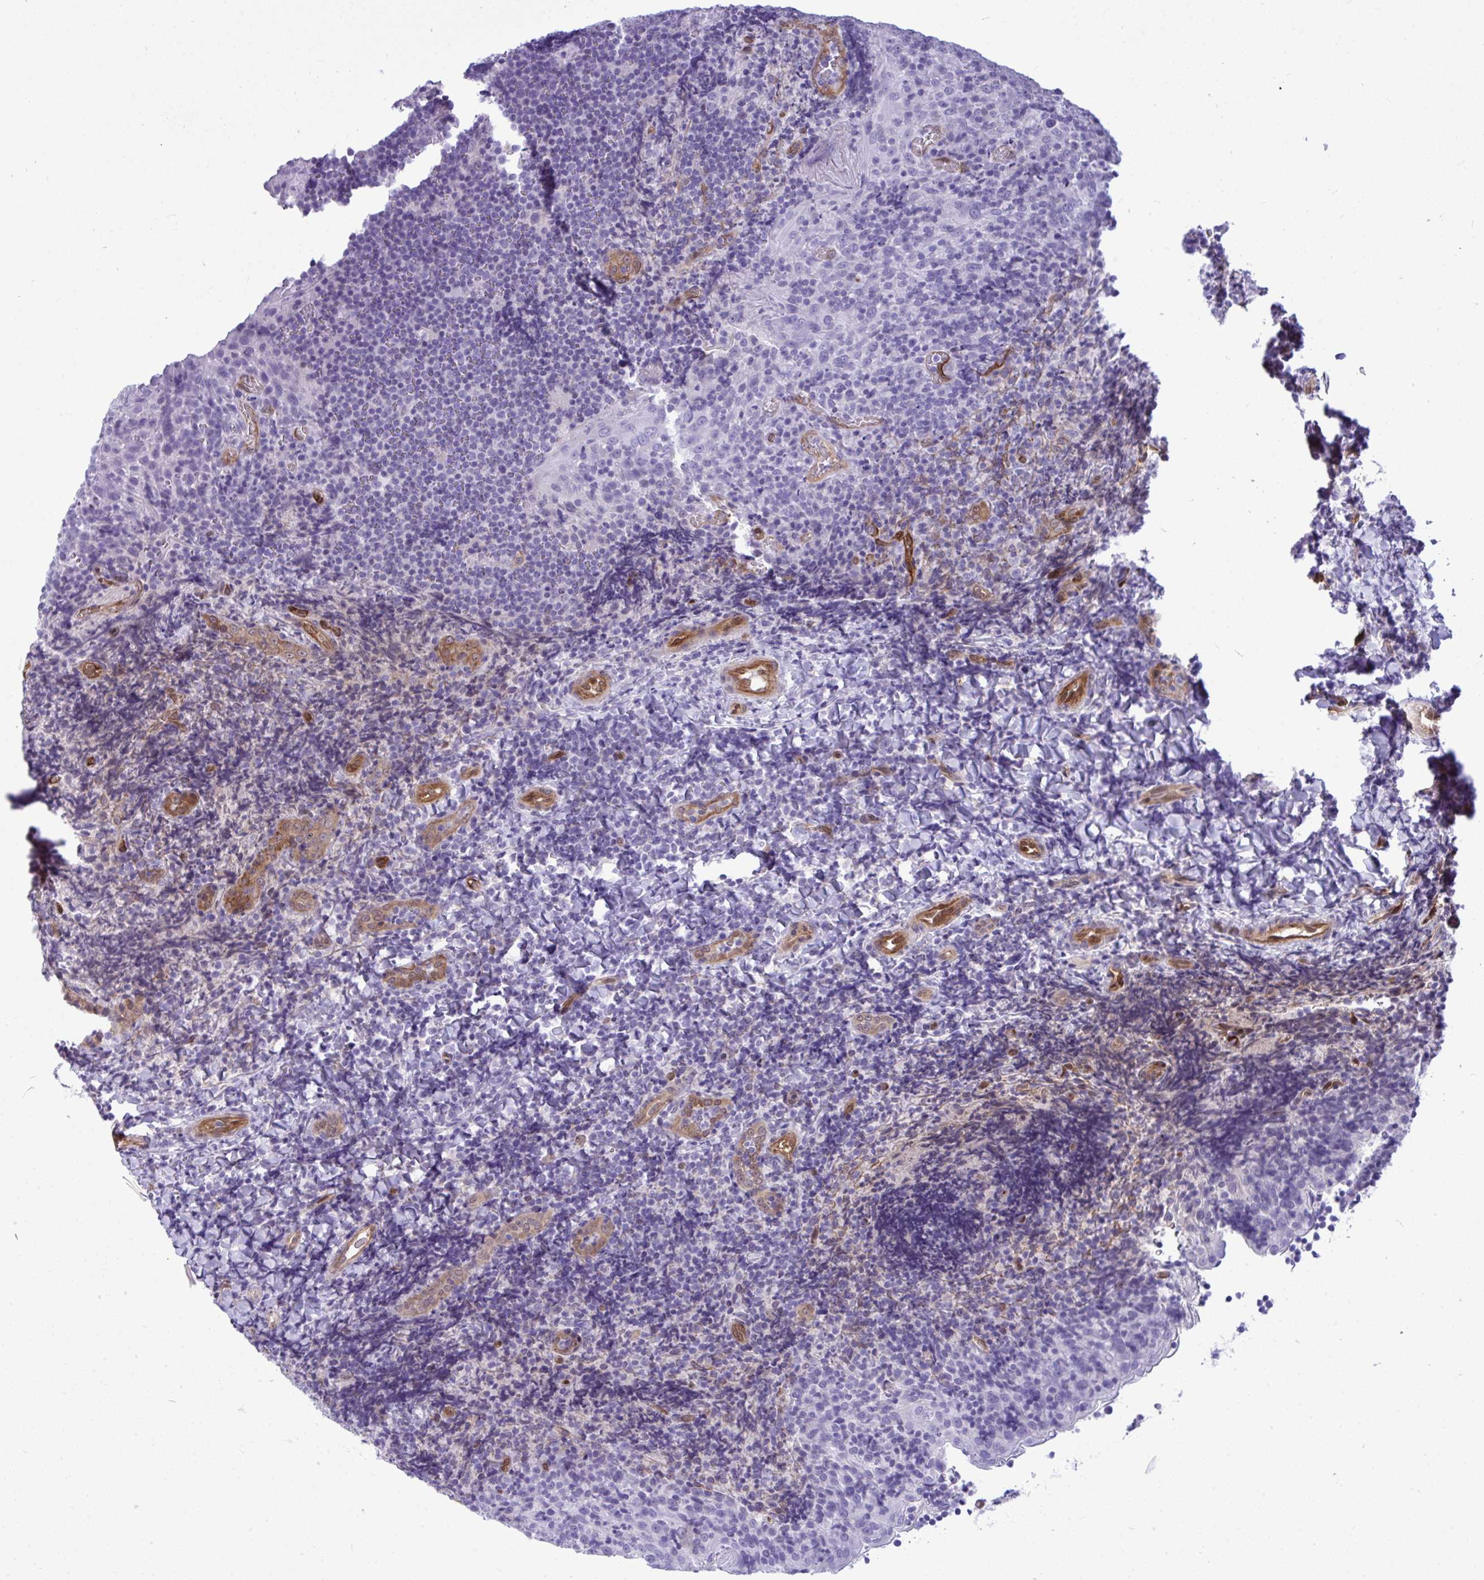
{"staining": {"intensity": "negative", "quantity": "none", "location": "none"}, "tissue": "tonsil", "cell_type": "Germinal center cells", "image_type": "normal", "snomed": [{"axis": "morphology", "description": "Normal tissue, NOS"}, {"axis": "topography", "description": "Tonsil"}], "caption": "A histopathology image of human tonsil is negative for staining in germinal center cells. (Stains: DAB (3,3'-diaminobenzidine) IHC with hematoxylin counter stain, Microscopy: brightfield microscopy at high magnification).", "gene": "LIMS2", "patient": {"sex": "male", "age": 17}}